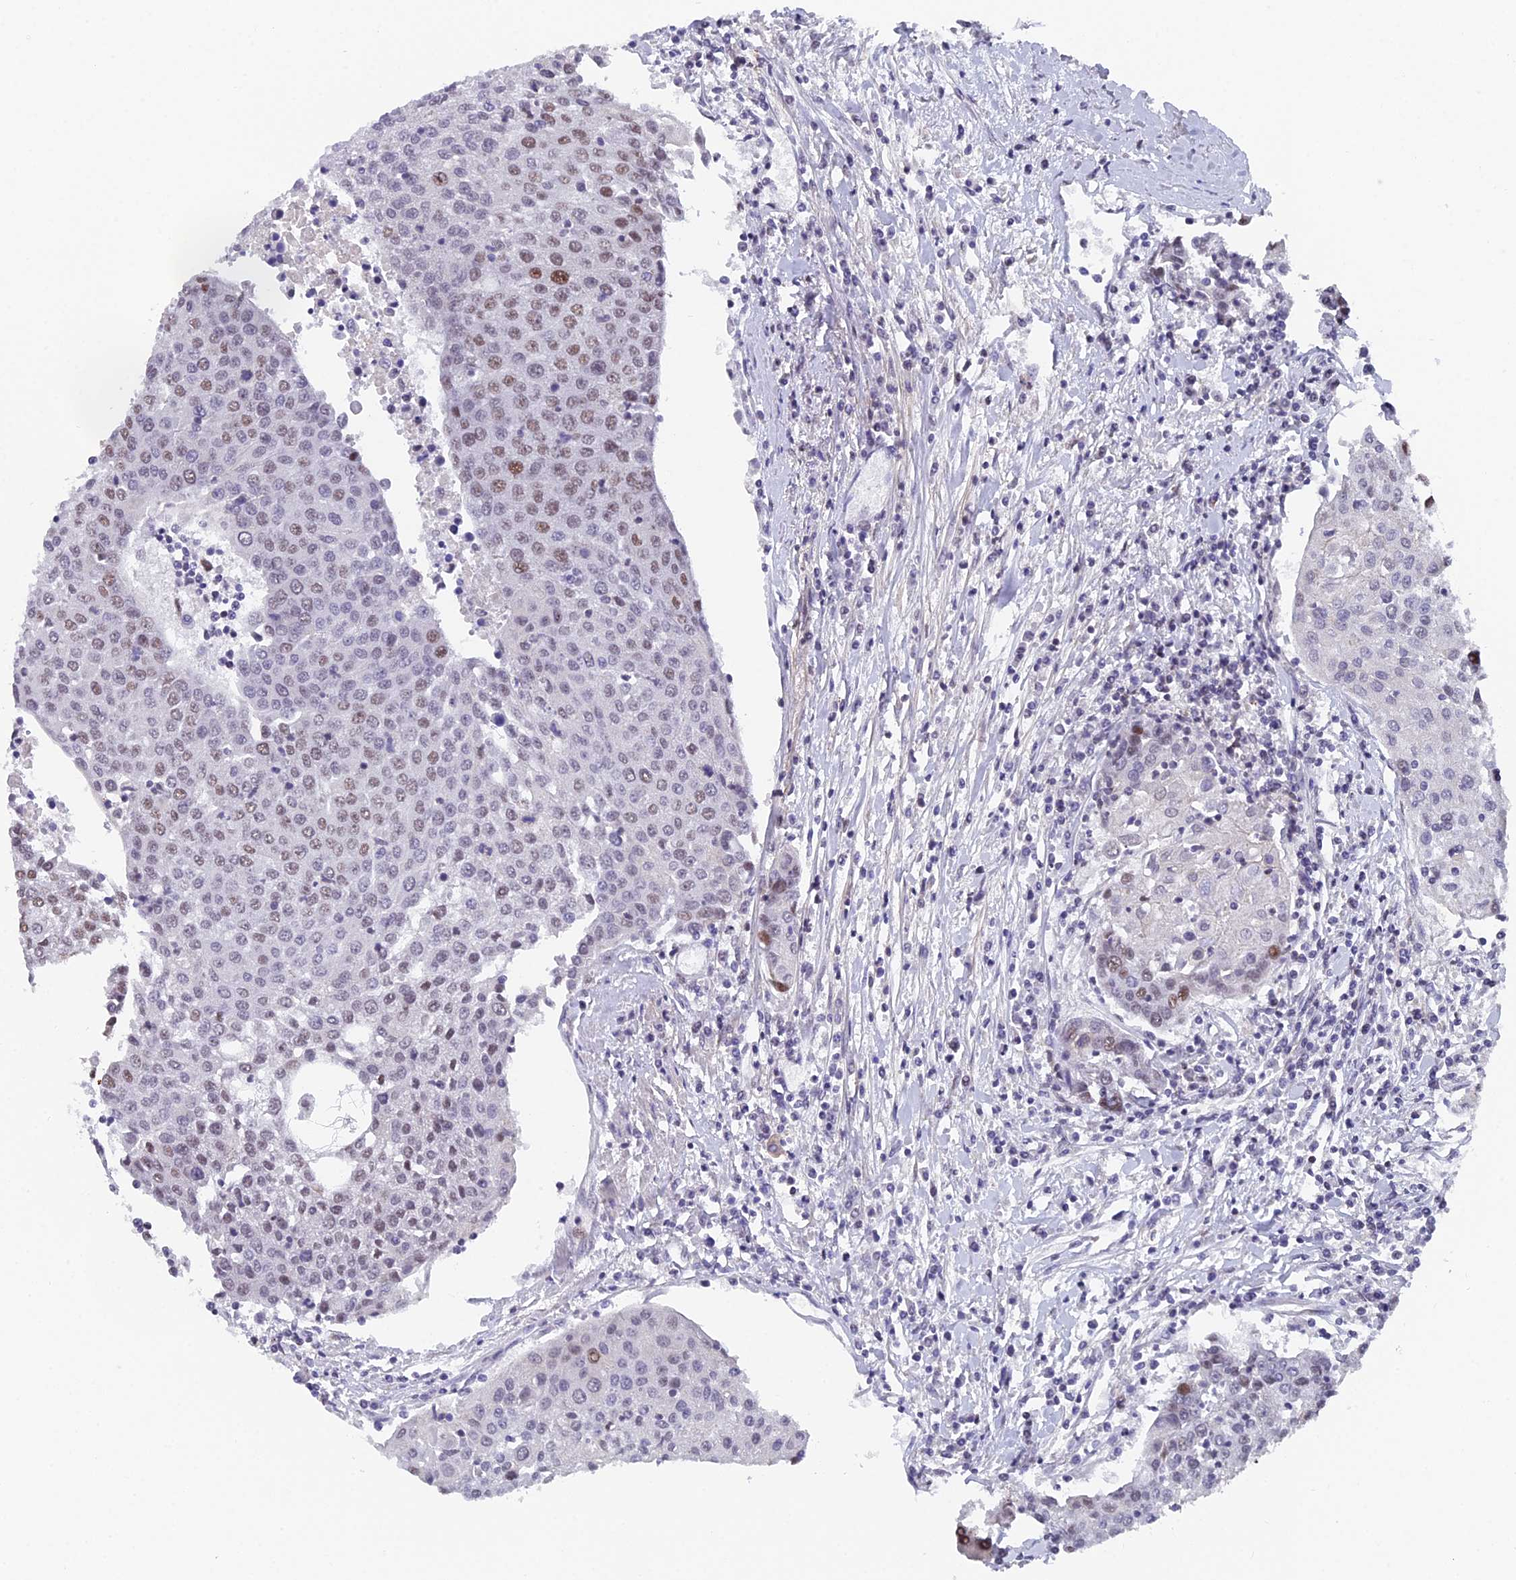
{"staining": {"intensity": "moderate", "quantity": "<25%", "location": "nuclear"}, "tissue": "urothelial cancer", "cell_type": "Tumor cells", "image_type": "cancer", "snomed": [{"axis": "morphology", "description": "Urothelial carcinoma, High grade"}, {"axis": "topography", "description": "Urinary bladder"}], "caption": "A histopathology image of high-grade urothelial carcinoma stained for a protein exhibits moderate nuclear brown staining in tumor cells. The protein of interest is shown in brown color, while the nuclei are stained blue.", "gene": "XKR9", "patient": {"sex": "female", "age": 85}}